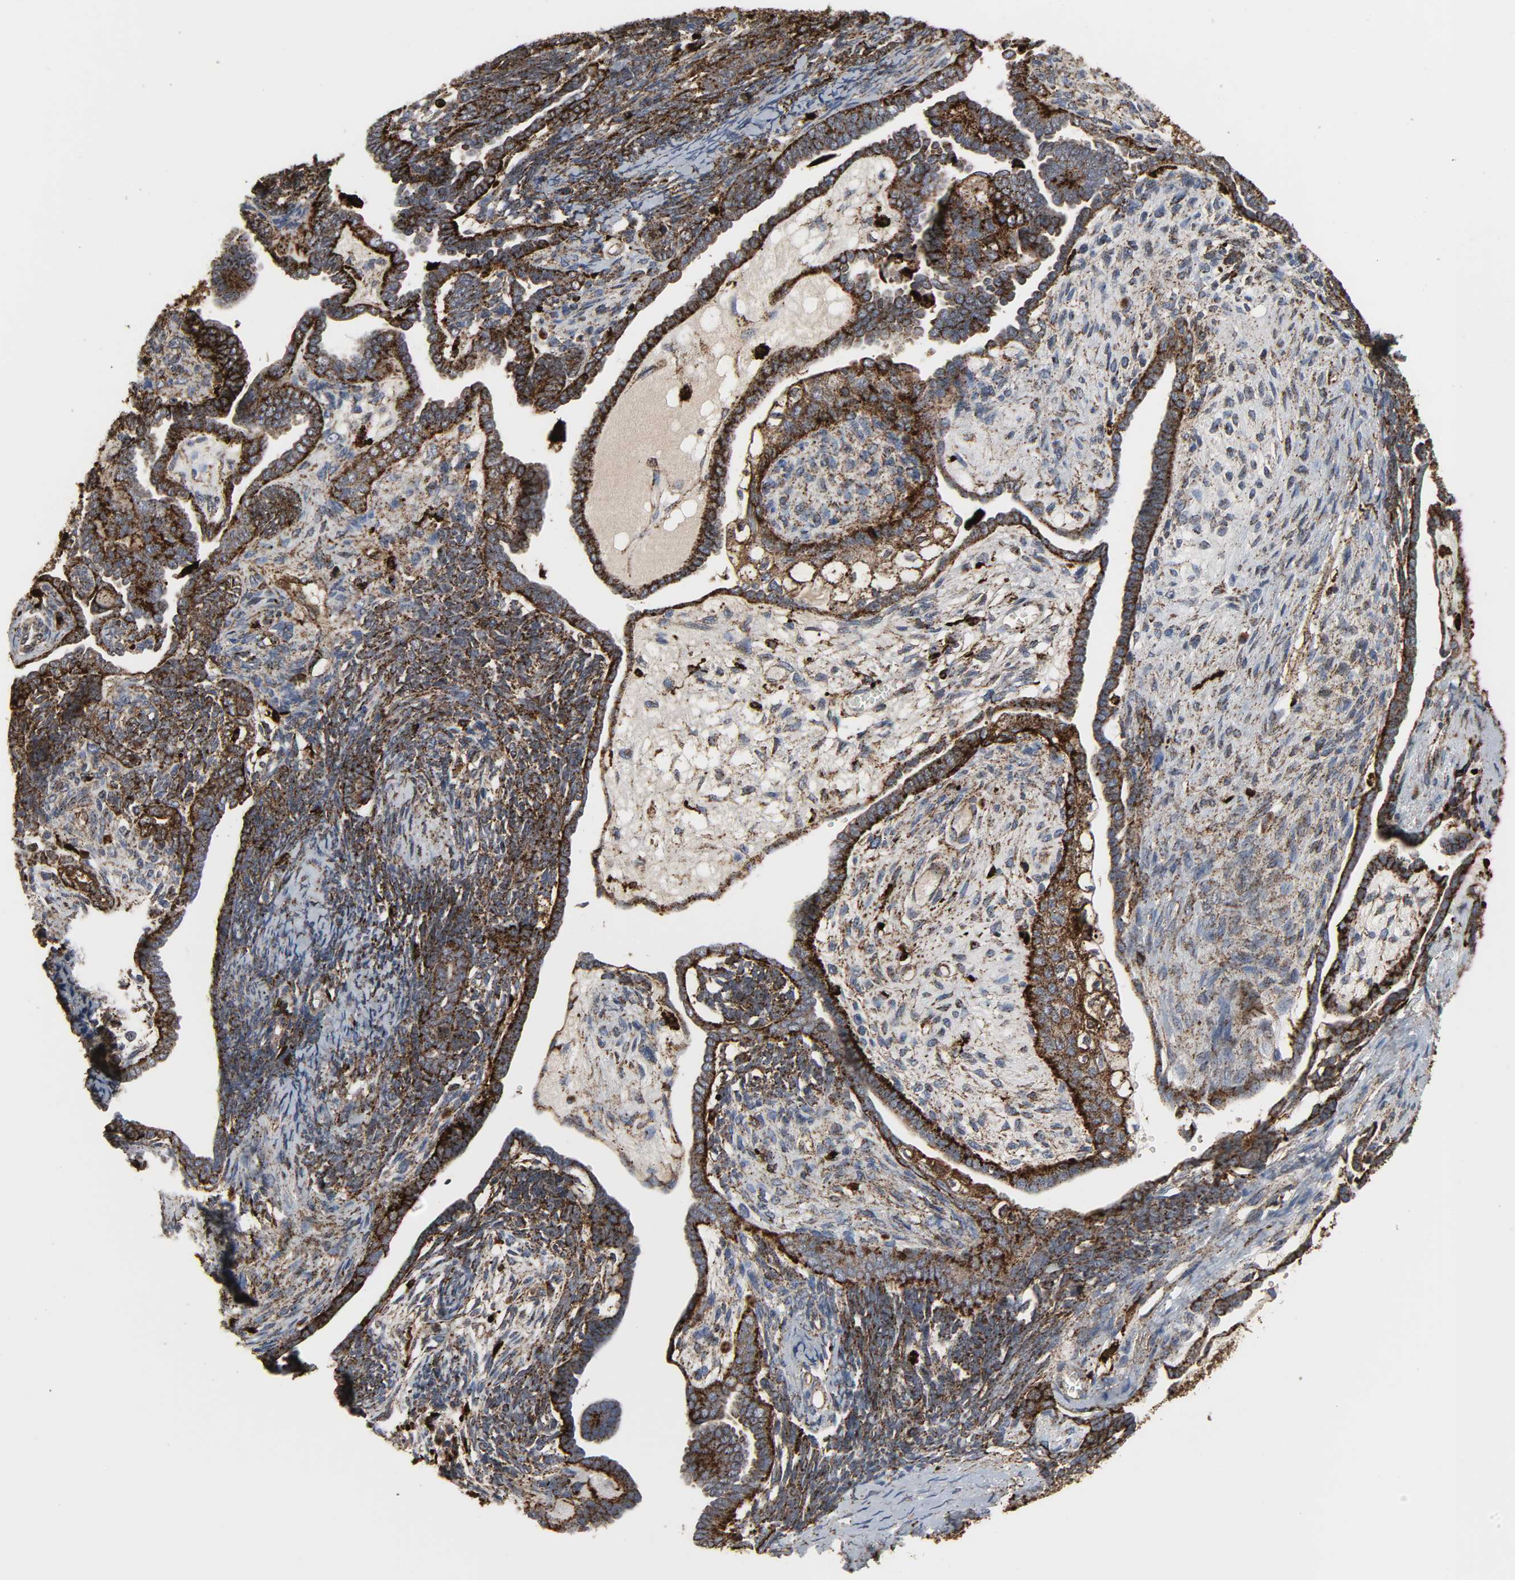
{"staining": {"intensity": "strong", "quantity": ">75%", "location": "cytoplasmic/membranous"}, "tissue": "endometrial cancer", "cell_type": "Tumor cells", "image_type": "cancer", "snomed": [{"axis": "morphology", "description": "Neoplasm, malignant, NOS"}, {"axis": "topography", "description": "Endometrium"}], "caption": "Brown immunohistochemical staining in endometrial cancer demonstrates strong cytoplasmic/membranous staining in about >75% of tumor cells.", "gene": "PSAP", "patient": {"sex": "female", "age": 74}}